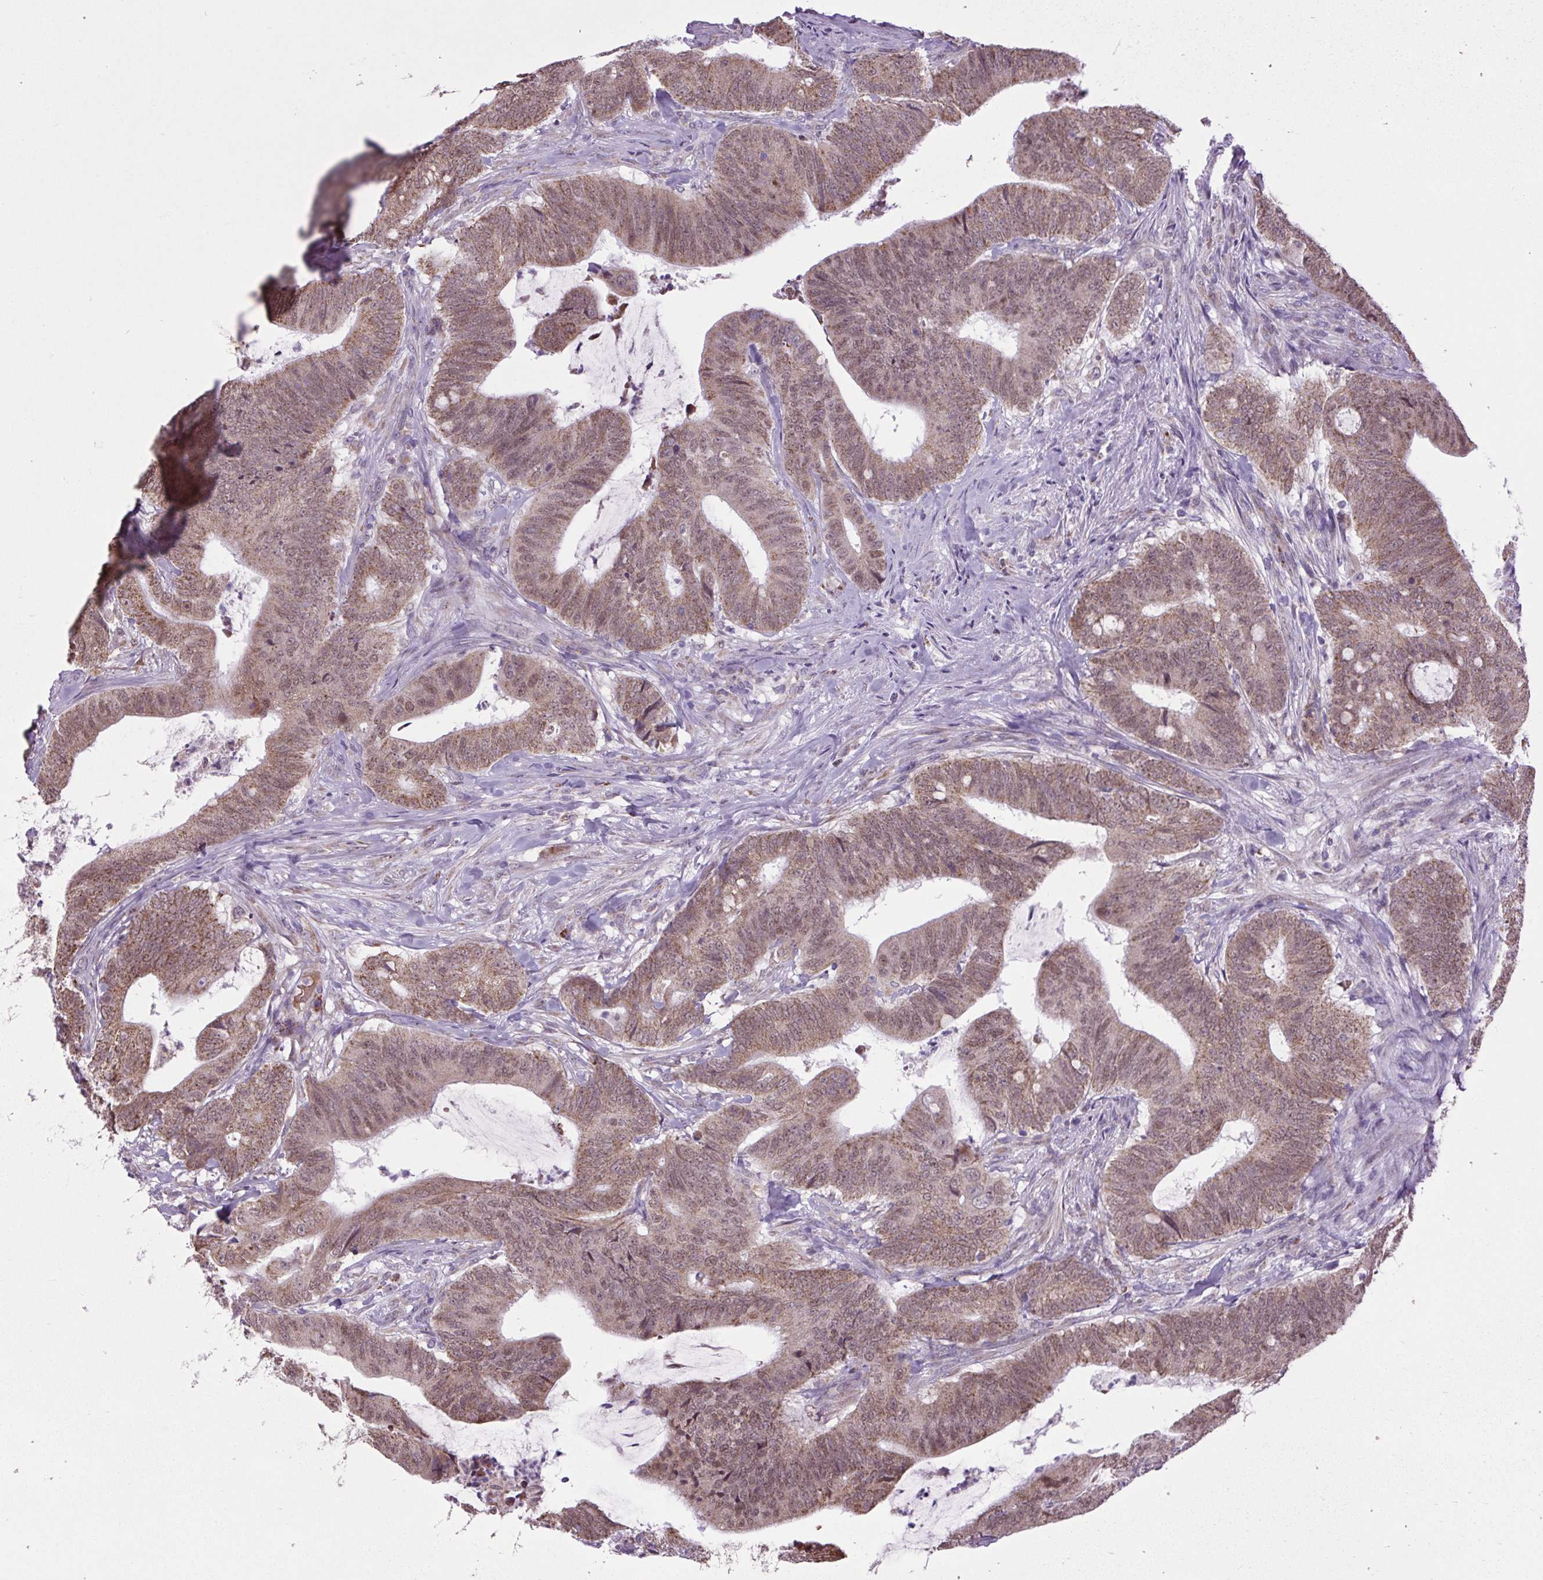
{"staining": {"intensity": "moderate", "quantity": ">75%", "location": "cytoplasmic/membranous,nuclear"}, "tissue": "colorectal cancer", "cell_type": "Tumor cells", "image_type": "cancer", "snomed": [{"axis": "morphology", "description": "Adenocarcinoma, NOS"}, {"axis": "topography", "description": "Colon"}], "caption": "Human colorectal cancer stained for a protein (brown) demonstrates moderate cytoplasmic/membranous and nuclear positive expression in about >75% of tumor cells.", "gene": "SCO2", "patient": {"sex": "female", "age": 43}}